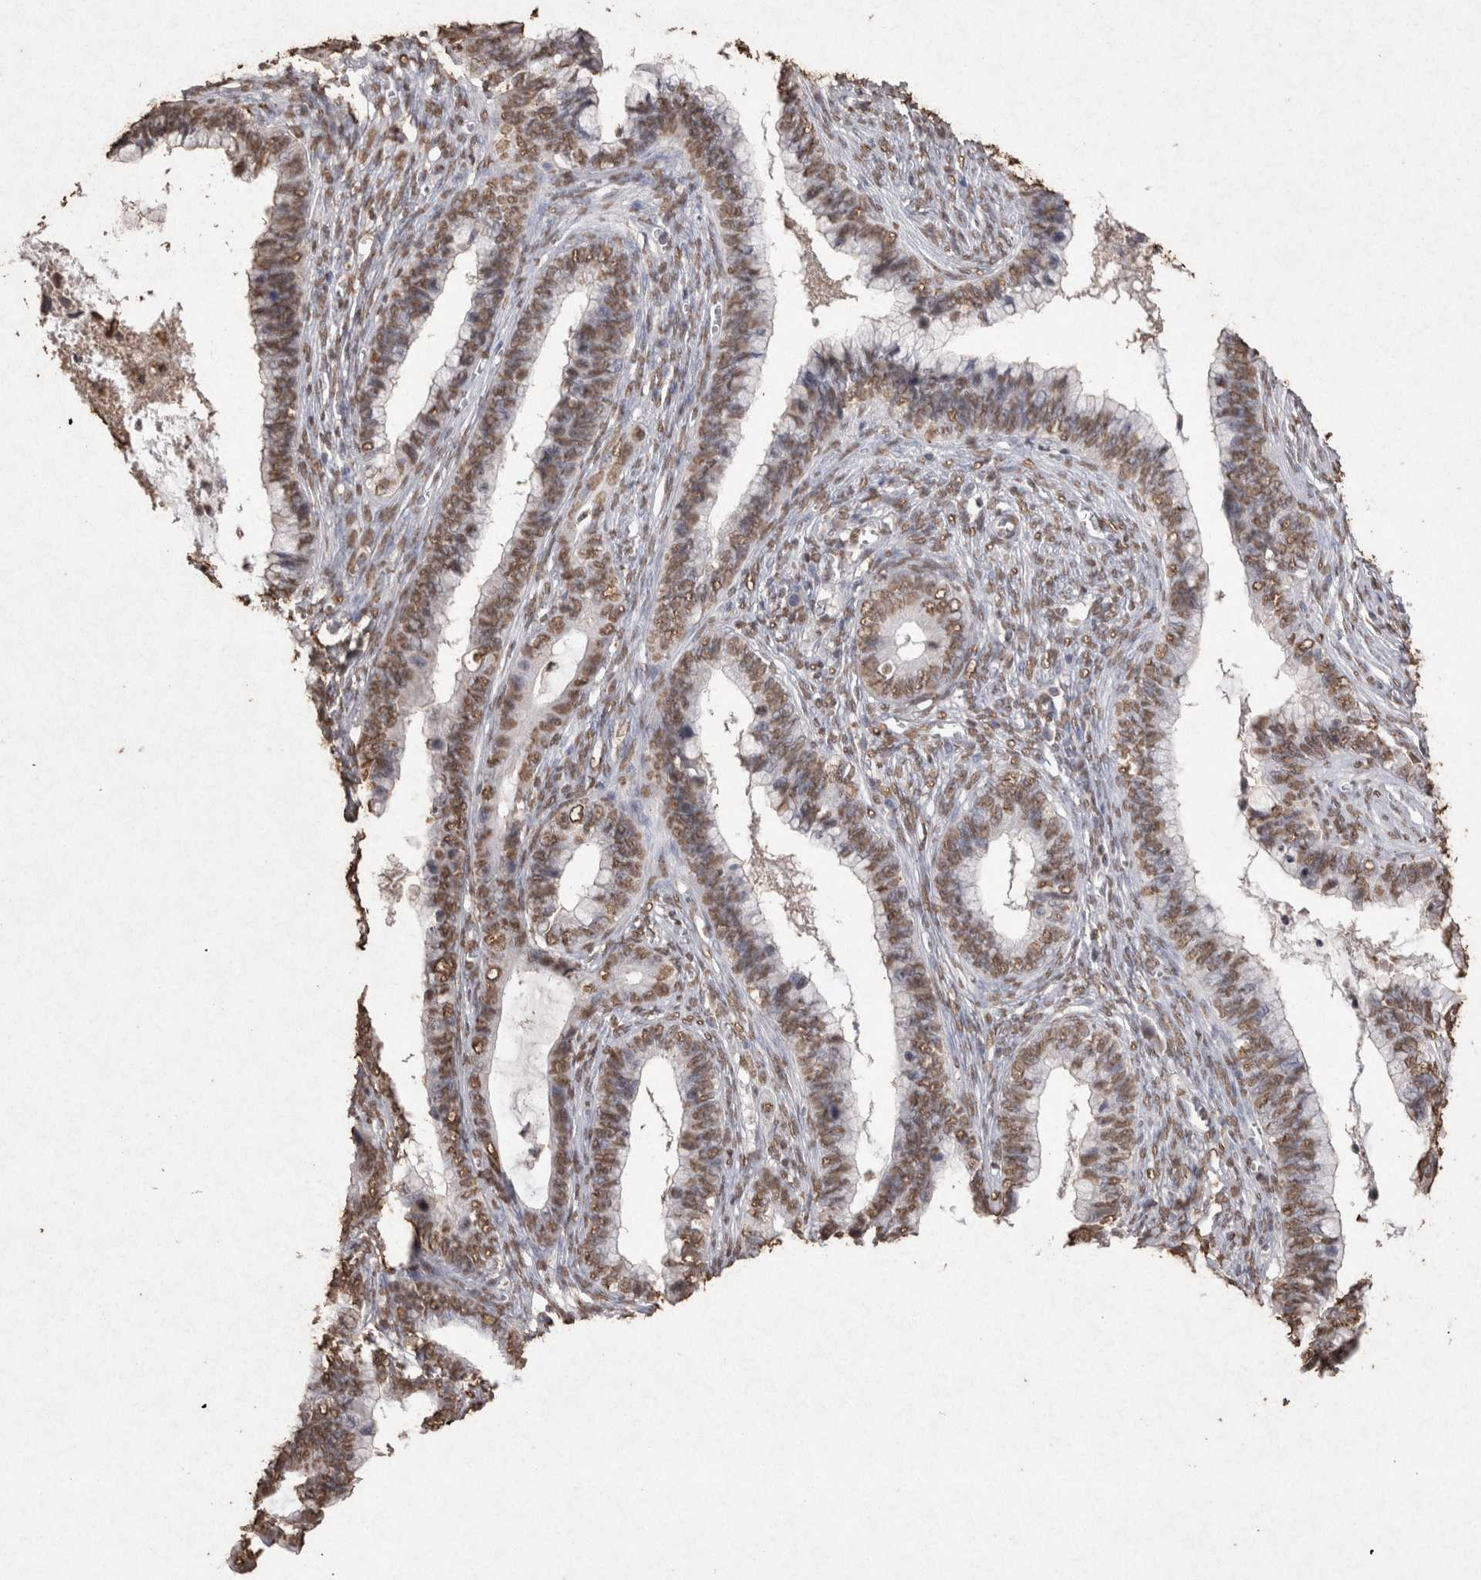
{"staining": {"intensity": "moderate", "quantity": ">75%", "location": "nuclear"}, "tissue": "cervical cancer", "cell_type": "Tumor cells", "image_type": "cancer", "snomed": [{"axis": "morphology", "description": "Adenocarcinoma, NOS"}, {"axis": "topography", "description": "Cervix"}], "caption": "Cervical cancer (adenocarcinoma) was stained to show a protein in brown. There is medium levels of moderate nuclear expression in approximately >75% of tumor cells.", "gene": "POU5F1", "patient": {"sex": "female", "age": 44}}